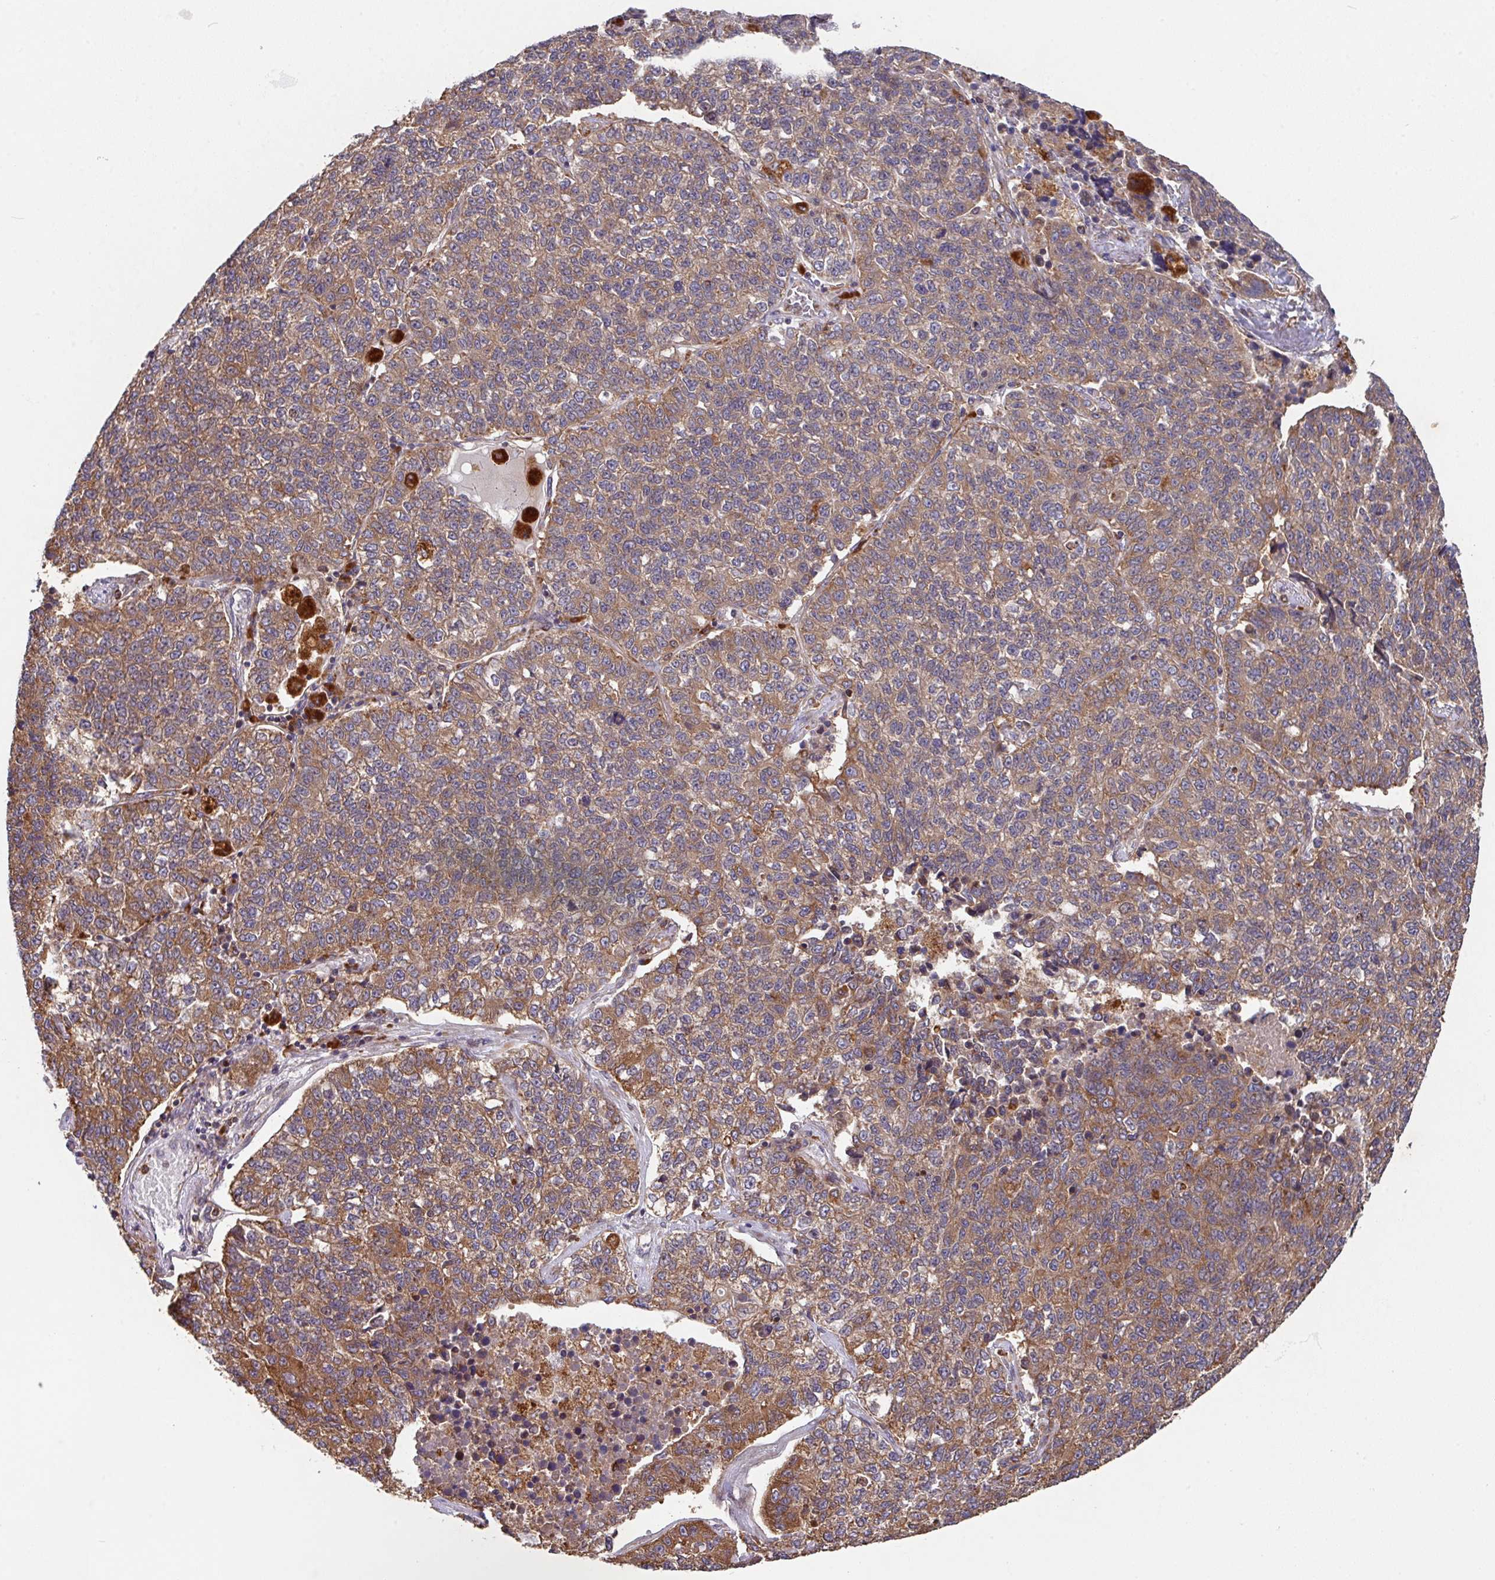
{"staining": {"intensity": "moderate", "quantity": ">75%", "location": "cytoplasmic/membranous"}, "tissue": "lung cancer", "cell_type": "Tumor cells", "image_type": "cancer", "snomed": [{"axis": "morphology", "description": "Adenocarcinoma, NOS"}, {"axis": "topography", "description": "Lung"}], "caption": "DAB (3,3'-diaminobenzidine) immunohistochemical staining of human lung cancer demonstrates moderate cytoplasmic/membranous protein expression in about >75% of tumor cells.", "gene": "TRIM14", "patient": {"sex": "male", "age": 49}}